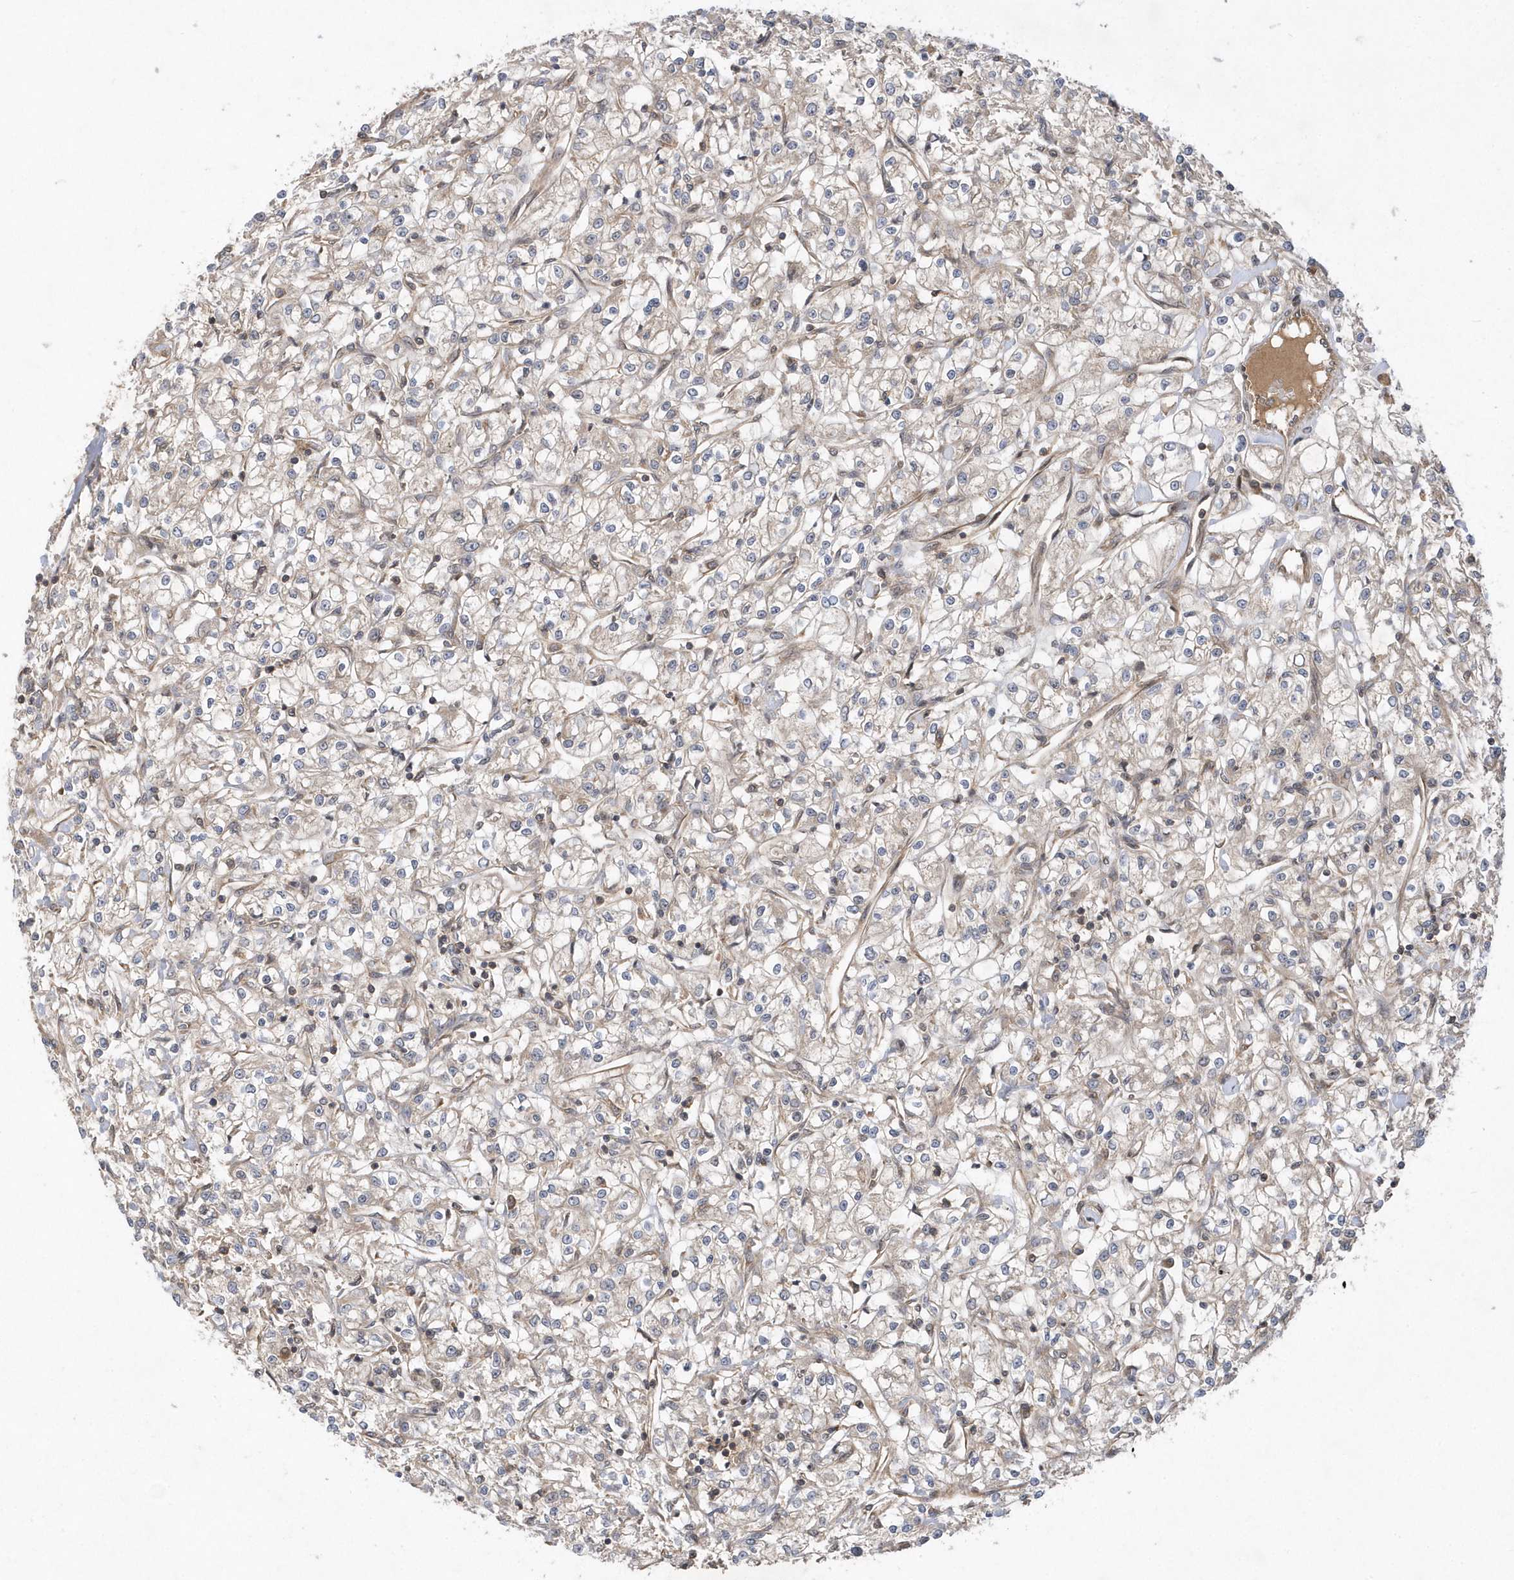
{"staining": {"intensity": "negative", "quantity": "none", "location": "none"}, "tissue": "renal cancer", "cell_type": "Tumor cells", "image_type": "cancer", "snomed": [{"axis": "morphology", "description": "Adenocarcinoma, NOS"}, {"axis": "topography", "description": "Kidney"}], "caption": "High power microscopy histopathology image of an IHC micrograph of renal adenocarcinoma, revealing no significant positivity in tumor cells. (DAB (3,3'-diaminobenzidine) immunohistochemistry (IHC) with hematoxylin counter stain).", "gene": "GFM2", "patient": {"sex": "female", "age": 59}}